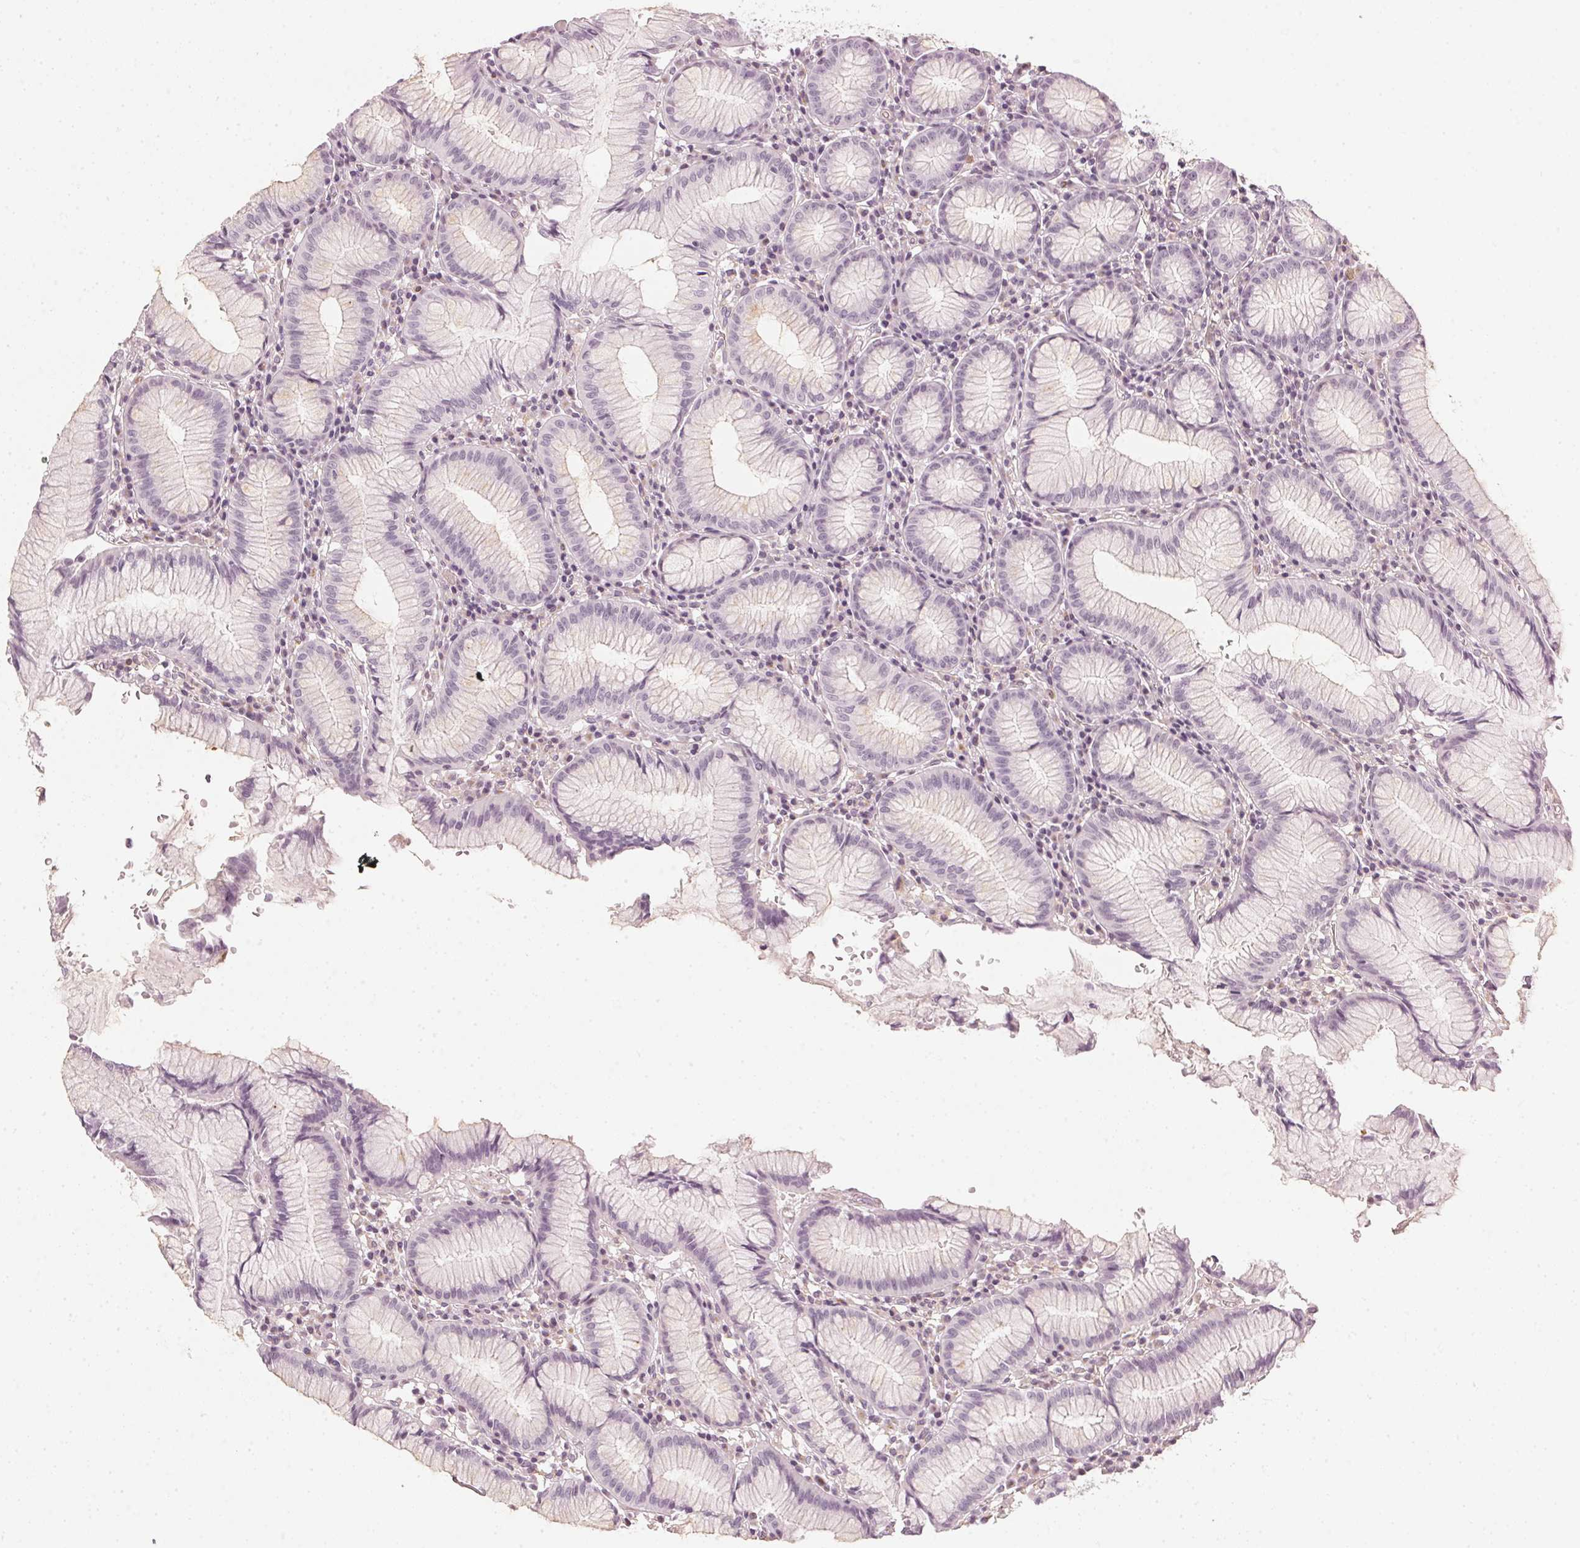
{"staining": {"intensity": "weak", "quantity": "<25%", "location": "cytoplasmic/membranous"}, "tissue": "stomach", "cell_type": "Glandular cells", "image_type": "normal", "snomed": [{"axis": "morphology", "description": "Normal tissue, NOS"}, {"axis": "topography", "description": "Stomach"}], "caption": "This image is of unremarkable stomach stained with immunohistochemistry to label a protein in brown with the nuclei are counter-stained blue. There is no staining in glandular cells.", "gene": "APLP1", "patient": {"sex": "male", "age": 55}}